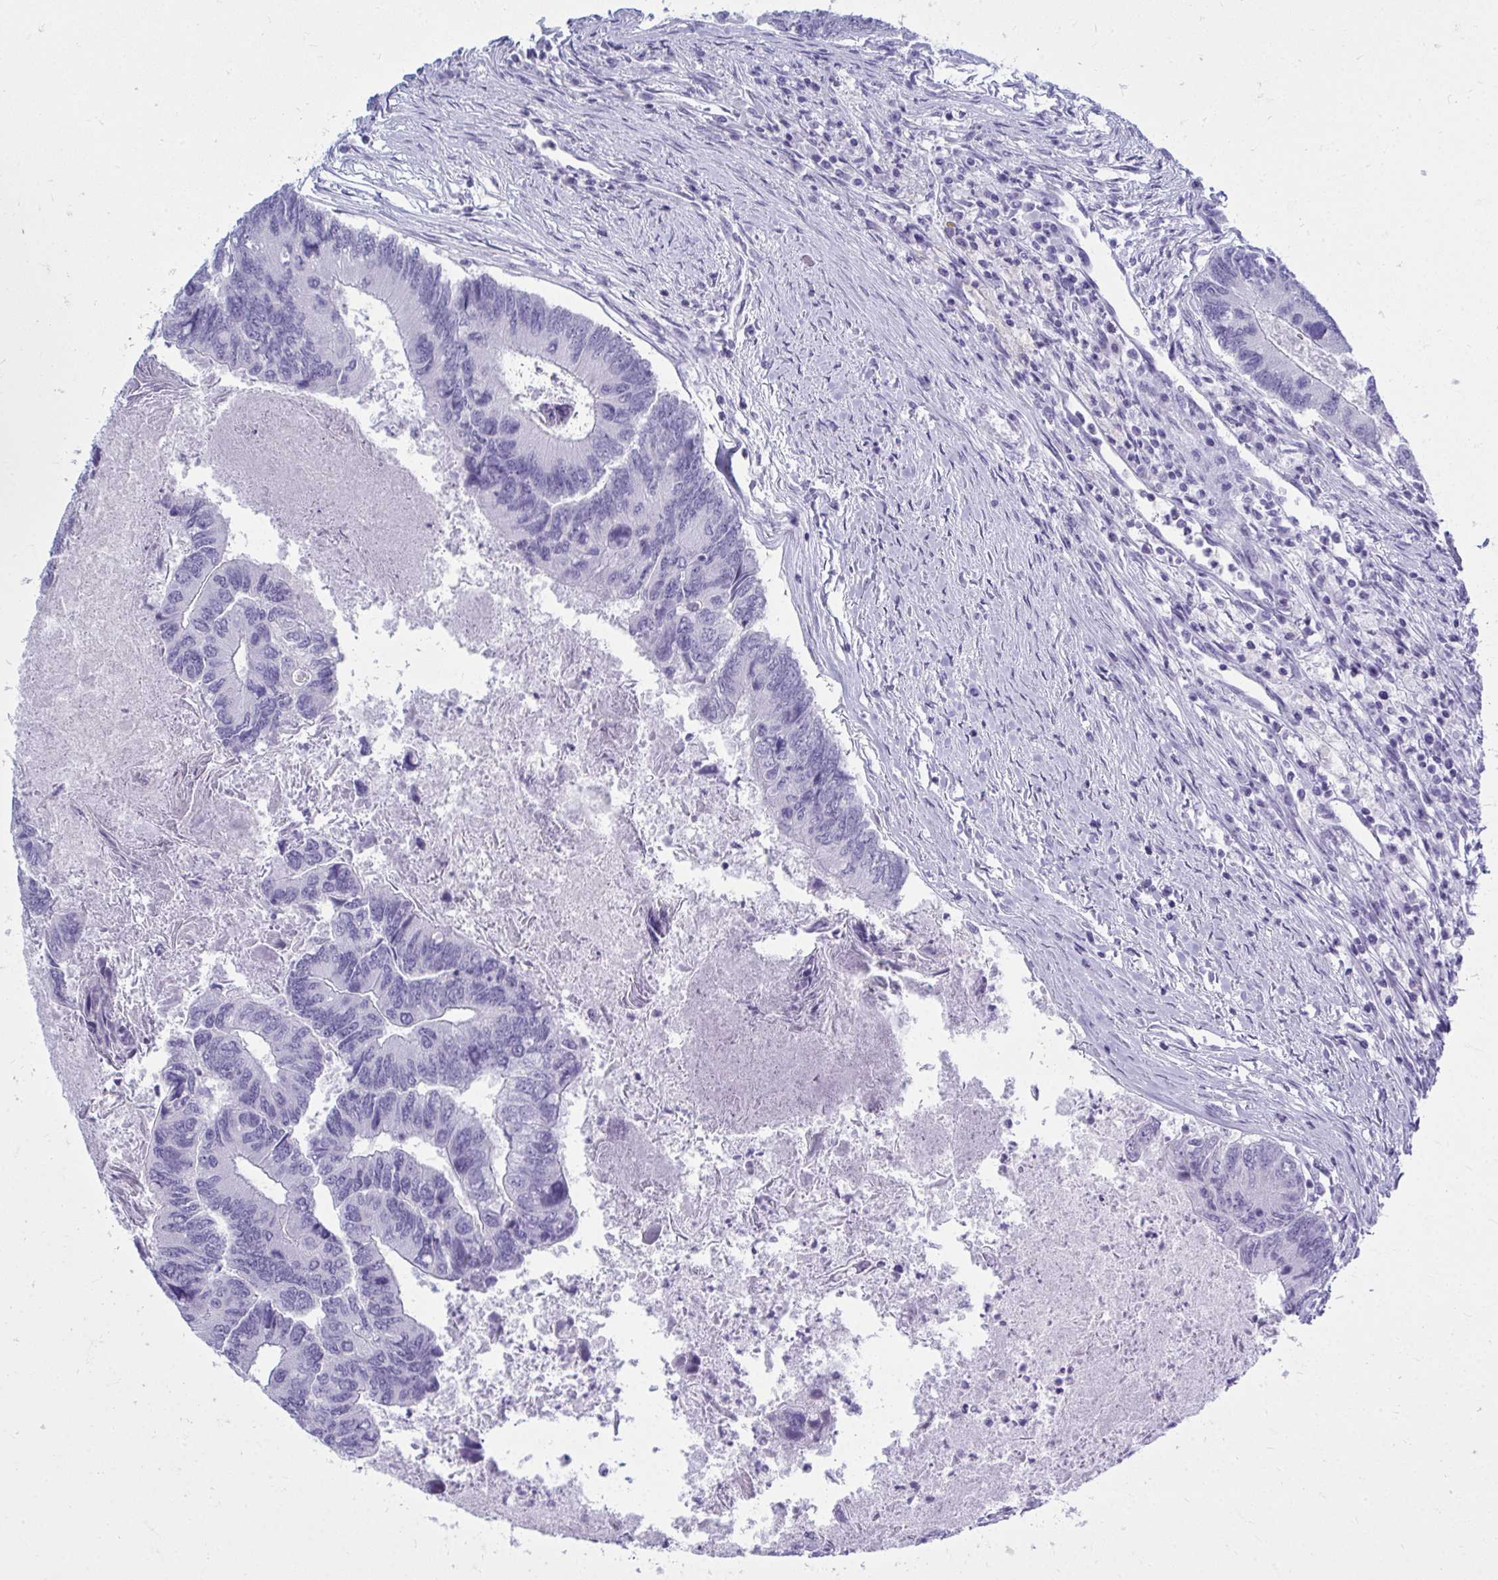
{"staining": {"intensity": "negative", "quantity": "none", "location": "none"}, "tissue": "colorectal cancer", "cell_type": "Tumor cells", "image_type": "cancer", "snomed": [{"axis": "morphology", "description": "Adenocarcinoma, NOS"}, {"axis": "topography", "description": "Colon"}], "caption": "A high-resolution histopathology image shows immunohistochemistry staining of adenocarcinoma (colorectal), which reveals no significant positivity in tumor cells. (DAB (3,3'-diaminobenzidine) immunohistochemistry, high magnification).", "gene": "QDPR", "patient": {"sex": "female", "age": 67}}